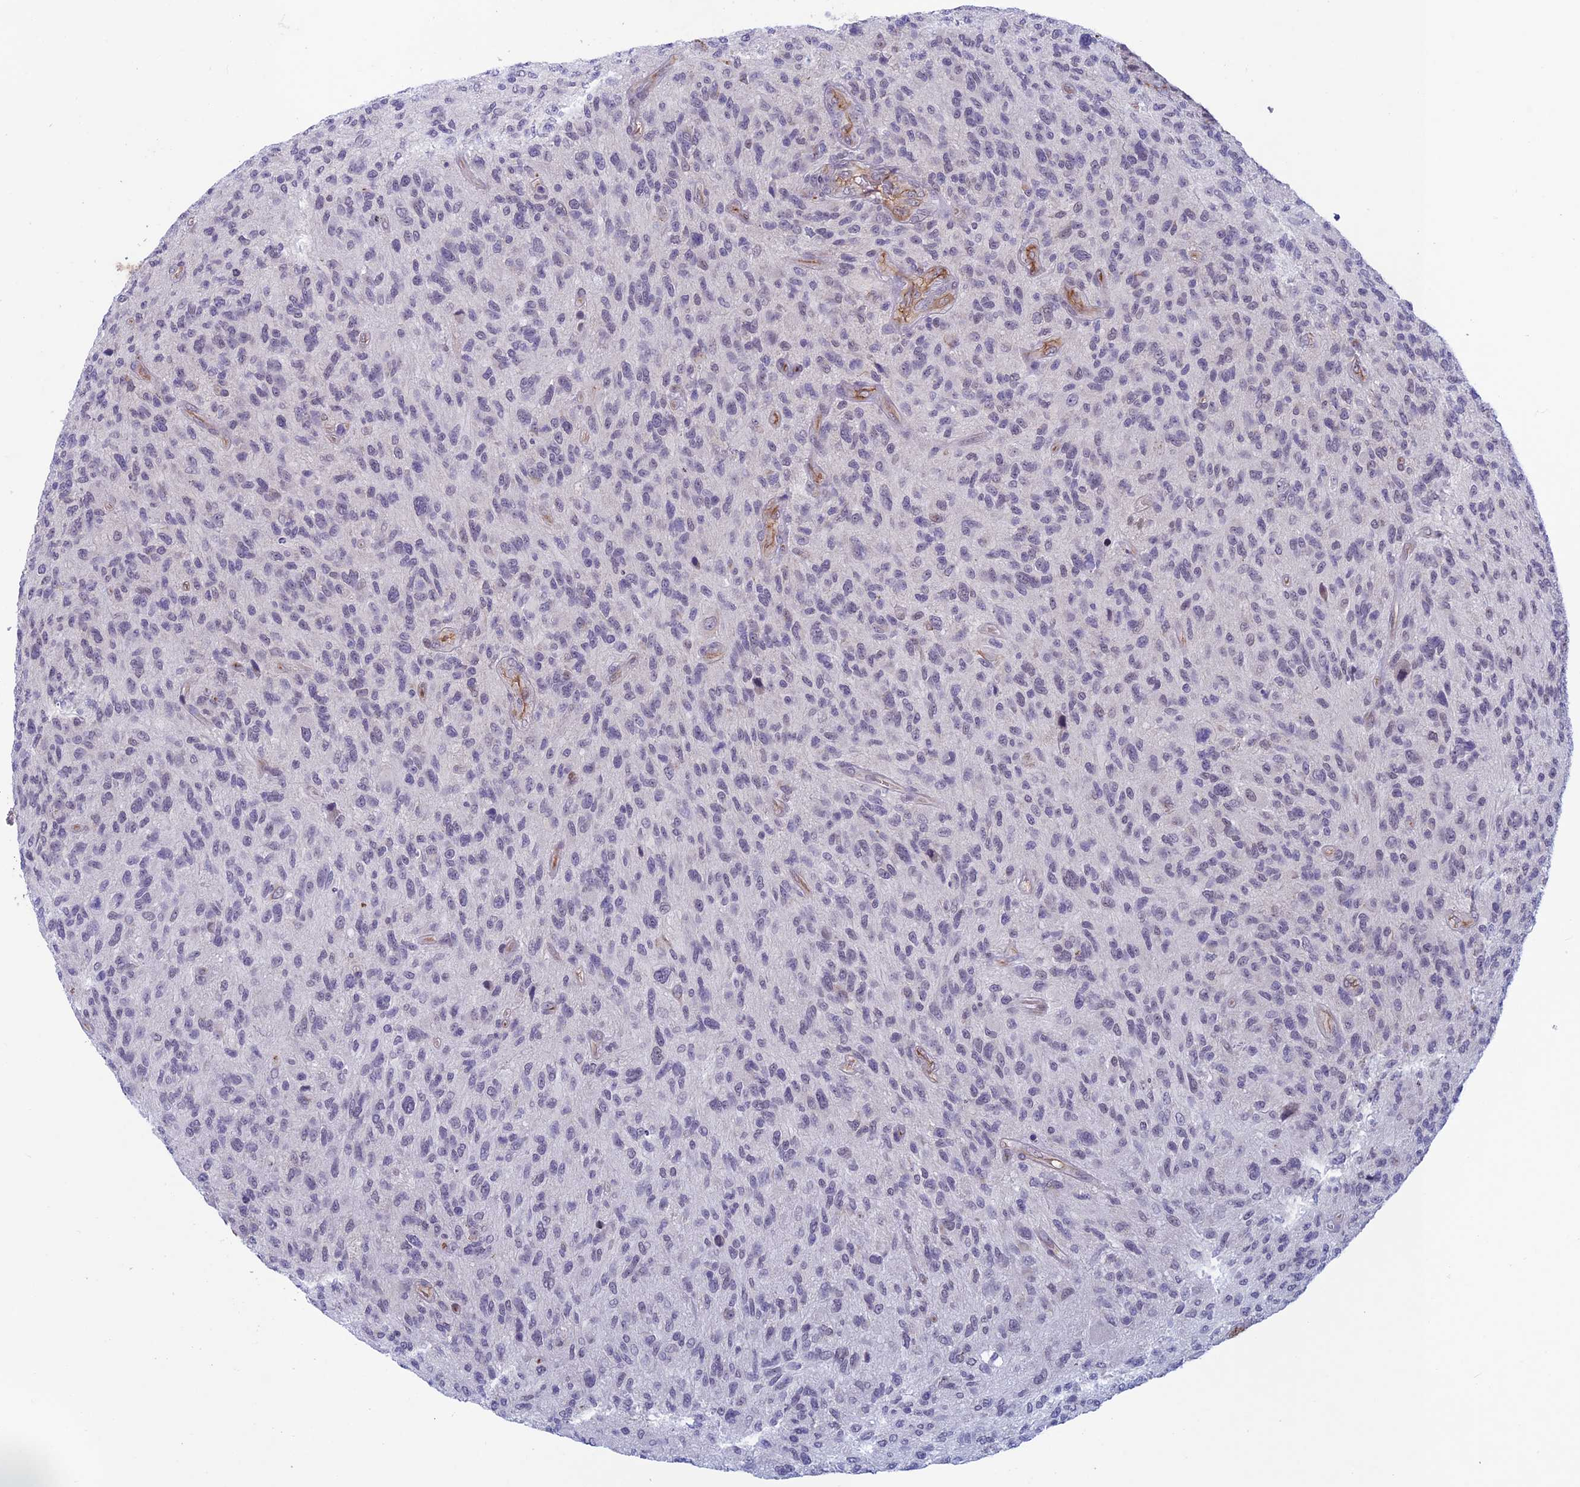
{"staining": {"intensity": "negative", "quantity": "none", "location": "none"}, "tissue": "glioma", "cell_type": "Tumor cells", "image_type": "cancer", "snomed": [{"axis": "morphology", "description": "Glioma, malignant, High grade"}, {"axis": "topography", "description": "Brain"}], "caption": "The photomicrograph exhibits no staining of tumor cells in glioma. (Brightfield microscopy of DAB (3,3'-diaminobenzidine) IHC at high magnification).", "gene": "FKBPL", "patient": {"sex": "male", "age": 47}}